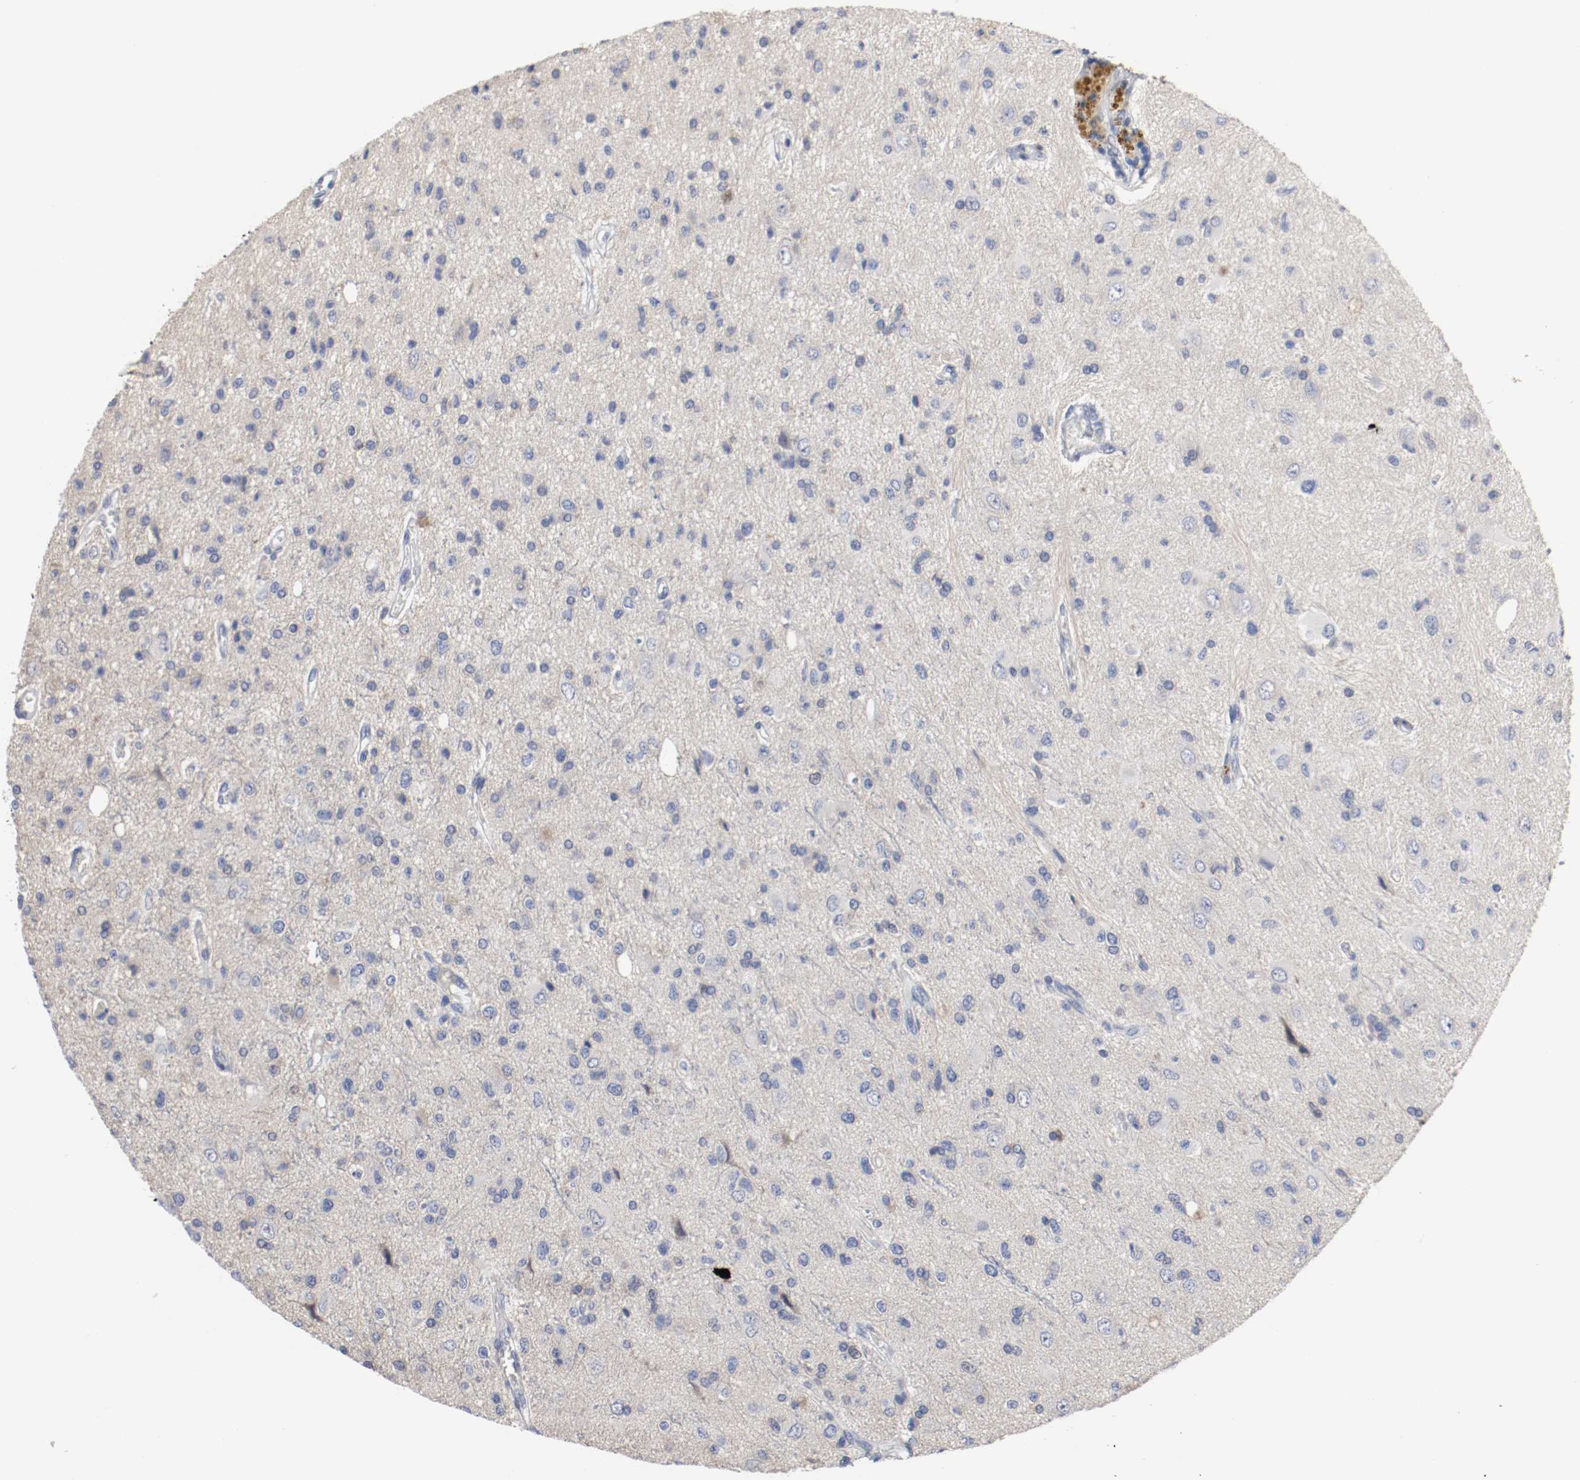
{"staining": {"intensity": "negative", "quantity": "none", "location": "none"}, "tissue": "glioma", "cell_type": "Tumor cells", "image_type": "cancer", "snomed": [{"axis": "morphology", "description": "Glioma, malignant, High grade"}, {"axis": "topography", "description": "Brain"}], "caption": "IHC of human glioma displays no expression in tumor cells. Nuclei are stained in blue.", "gene": "MCM6", "patient": {"sex": "male", "age": 47}}